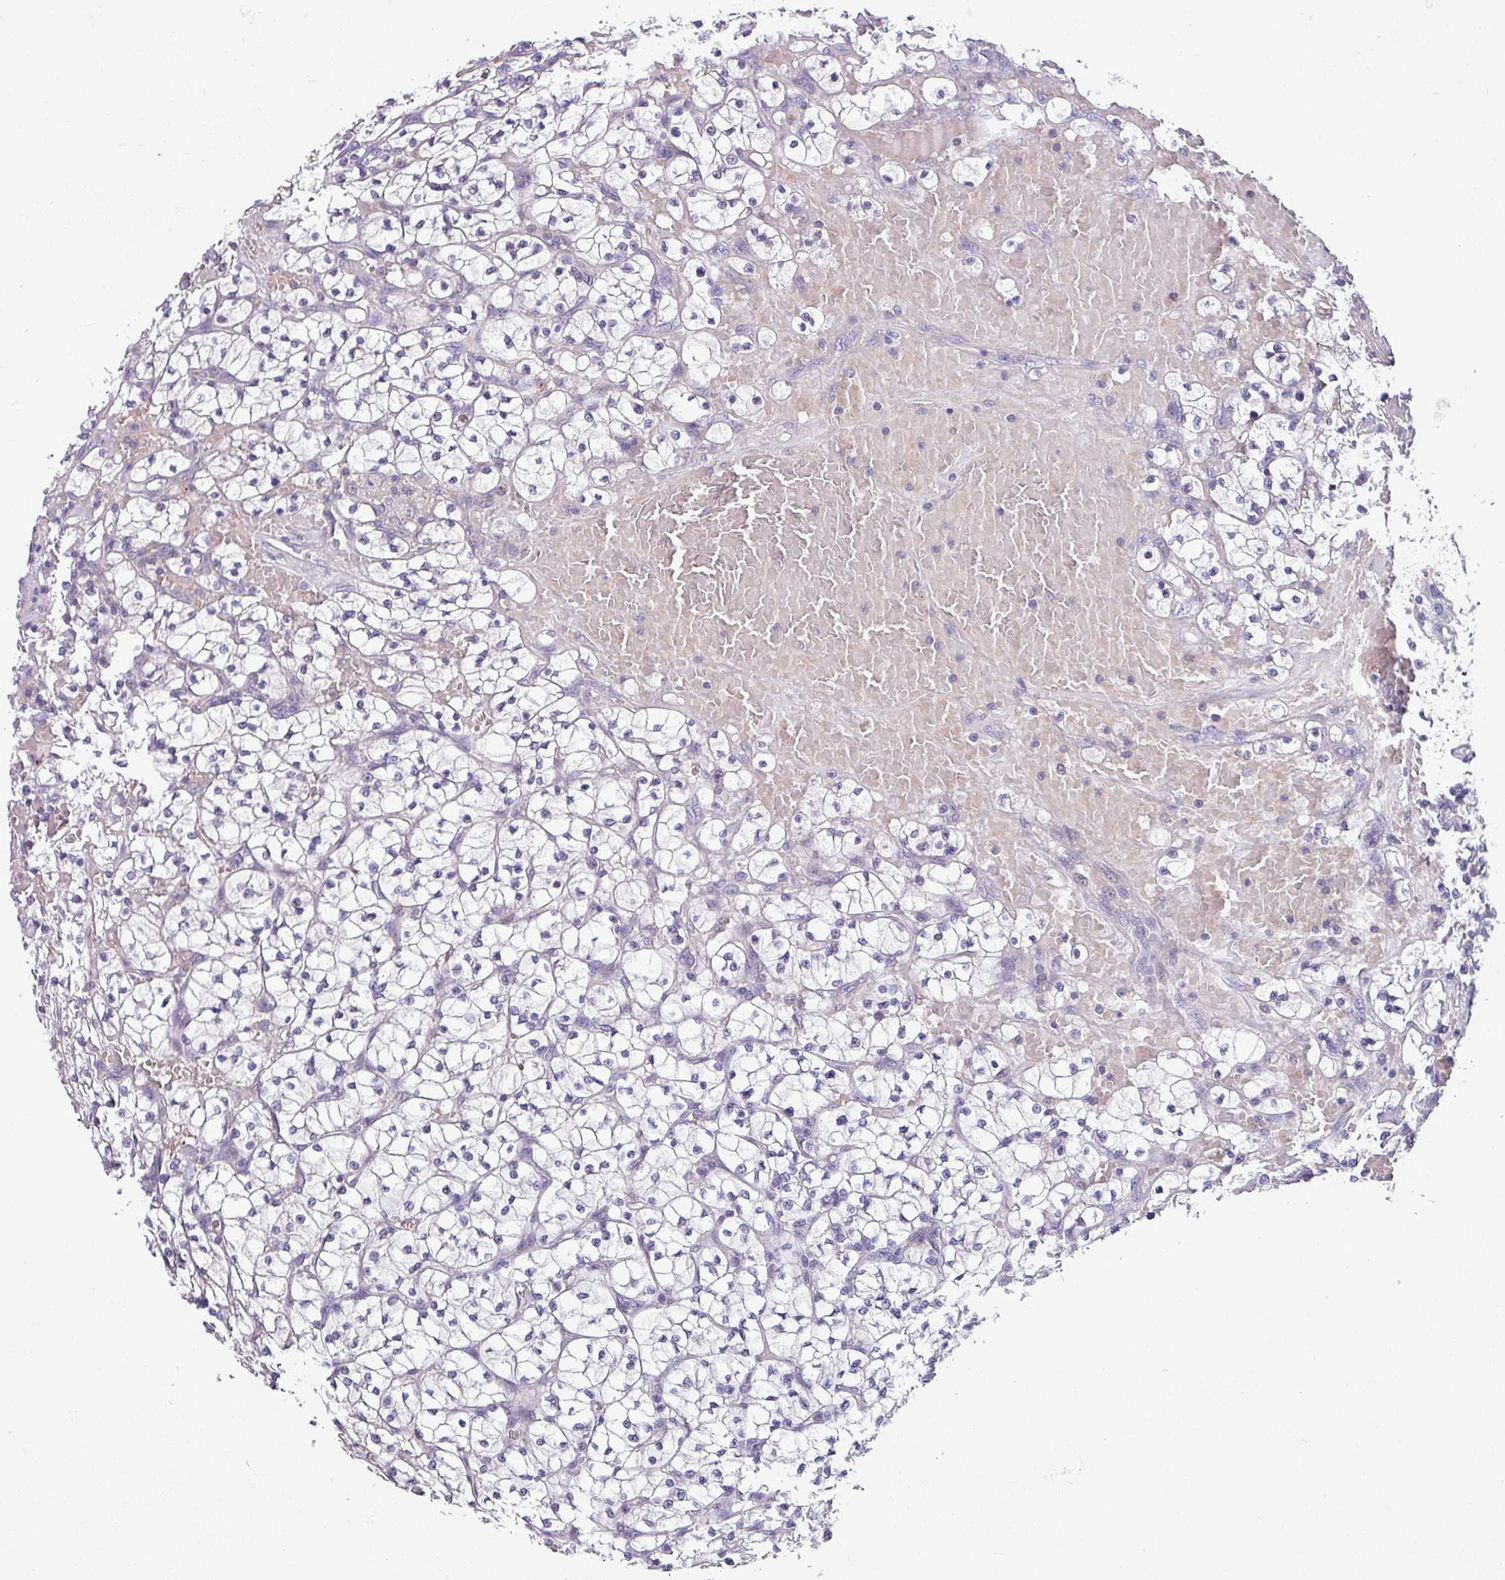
{"staining": {"intensity": "negative", "quantity": "none", "location": "none"}, "tissue": "renal cancer", "cell_type": "Tumor cells", "image_type": "cancer", "snomed": [{"axis": "morphology", "description": "Adenocarcinoma, NOS"}, {"axis": "topography", "description": "Kidney"}], "caption": "Tumor cells are negative for brown protein staining in renal cancer.", "gene": "TMEM132A", "patient": {"sex": "female", "age": 64}}